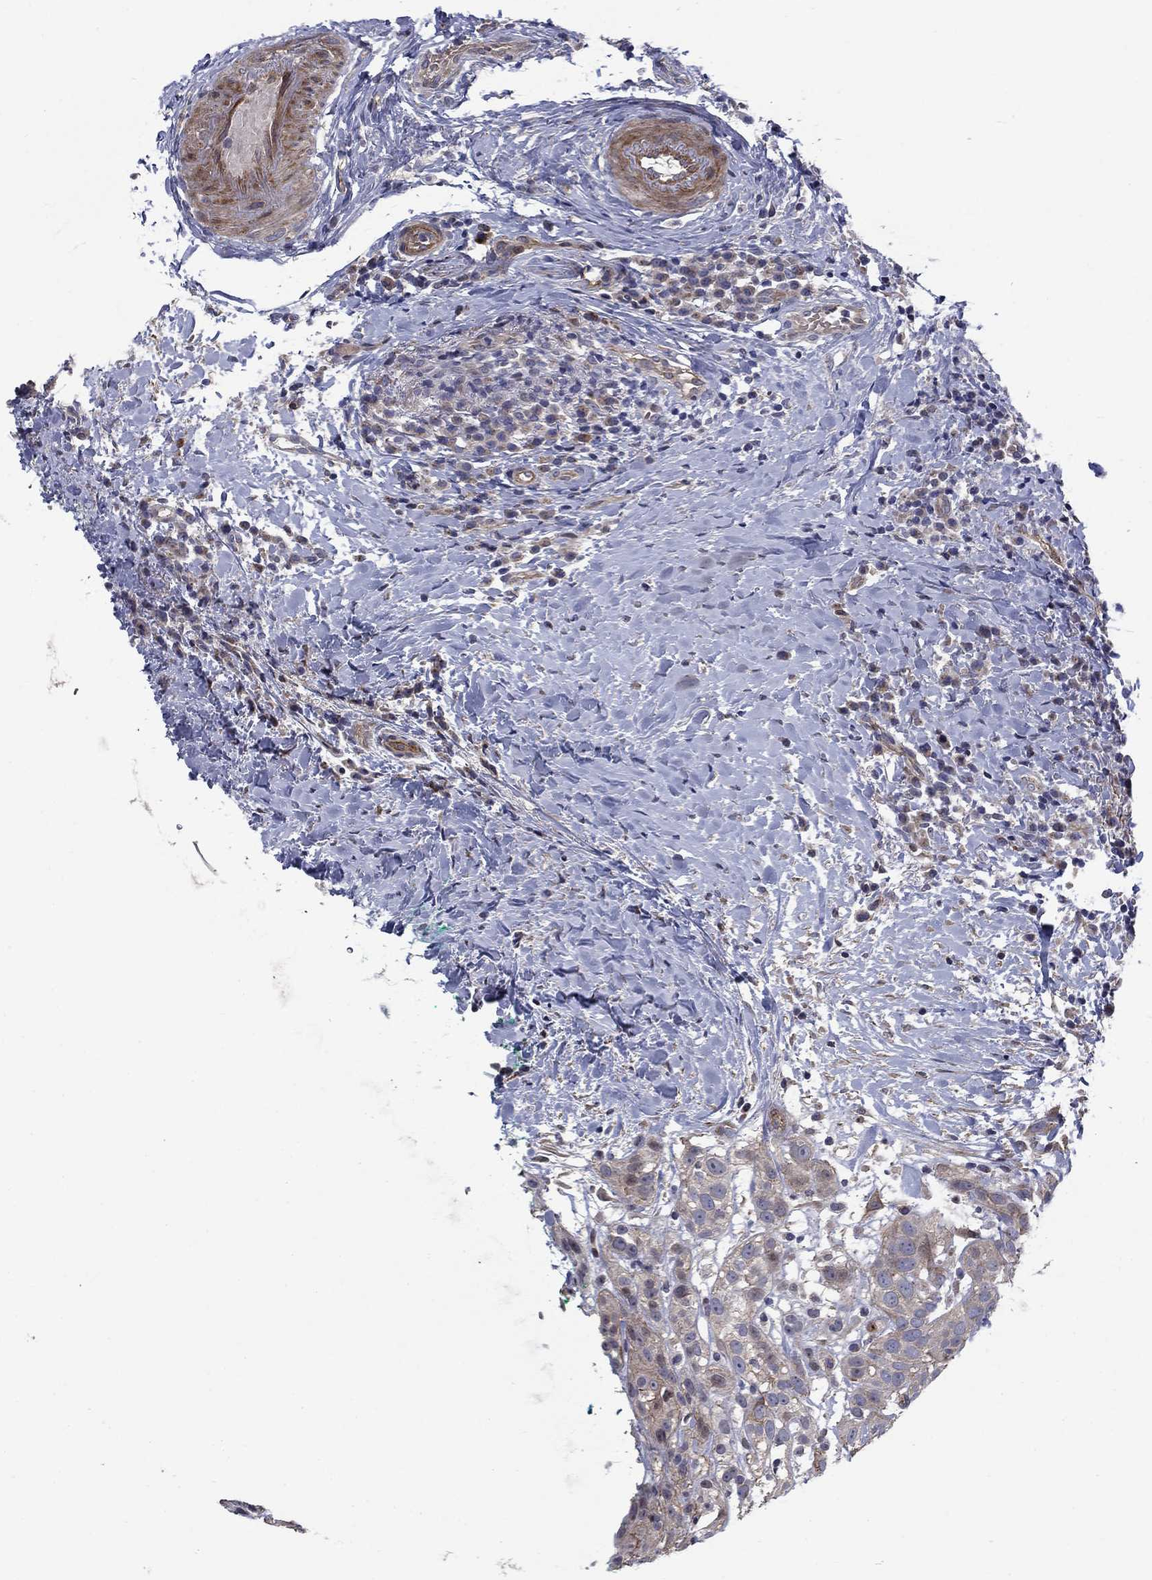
{"staining": {"intensity": "weak", "quantity": ">75%", "location": "cytoplasmic/membranous"}, "tissue": "head and neck cancer", "cell_type": "Tumor cells", "image_type": "cancer", "snomed": [{"axis": "morphology", "description": "Normal tissue, NOS"}, {"axis": "morphology", "description": "Squamous cell carcinoma, NOS"}, {"axis": "topography", "description": "Oral tissue"}, {"axis": "topography", "description": "Salivary gland"}, {"axis": "topography", "description": "Head-Neck"}], "caption": "A photomicrograph of human head and neck squamous cell carcinoma stained for a protein exhibits weak cytoplasmic/membranous brown staining in tumor cells. Immunohistochemistry (ihc) stains the protein in brown and the nuclei are stained blue.", "gene": "SLC1A1", "patient": {"sex": "female", "age": 62}}